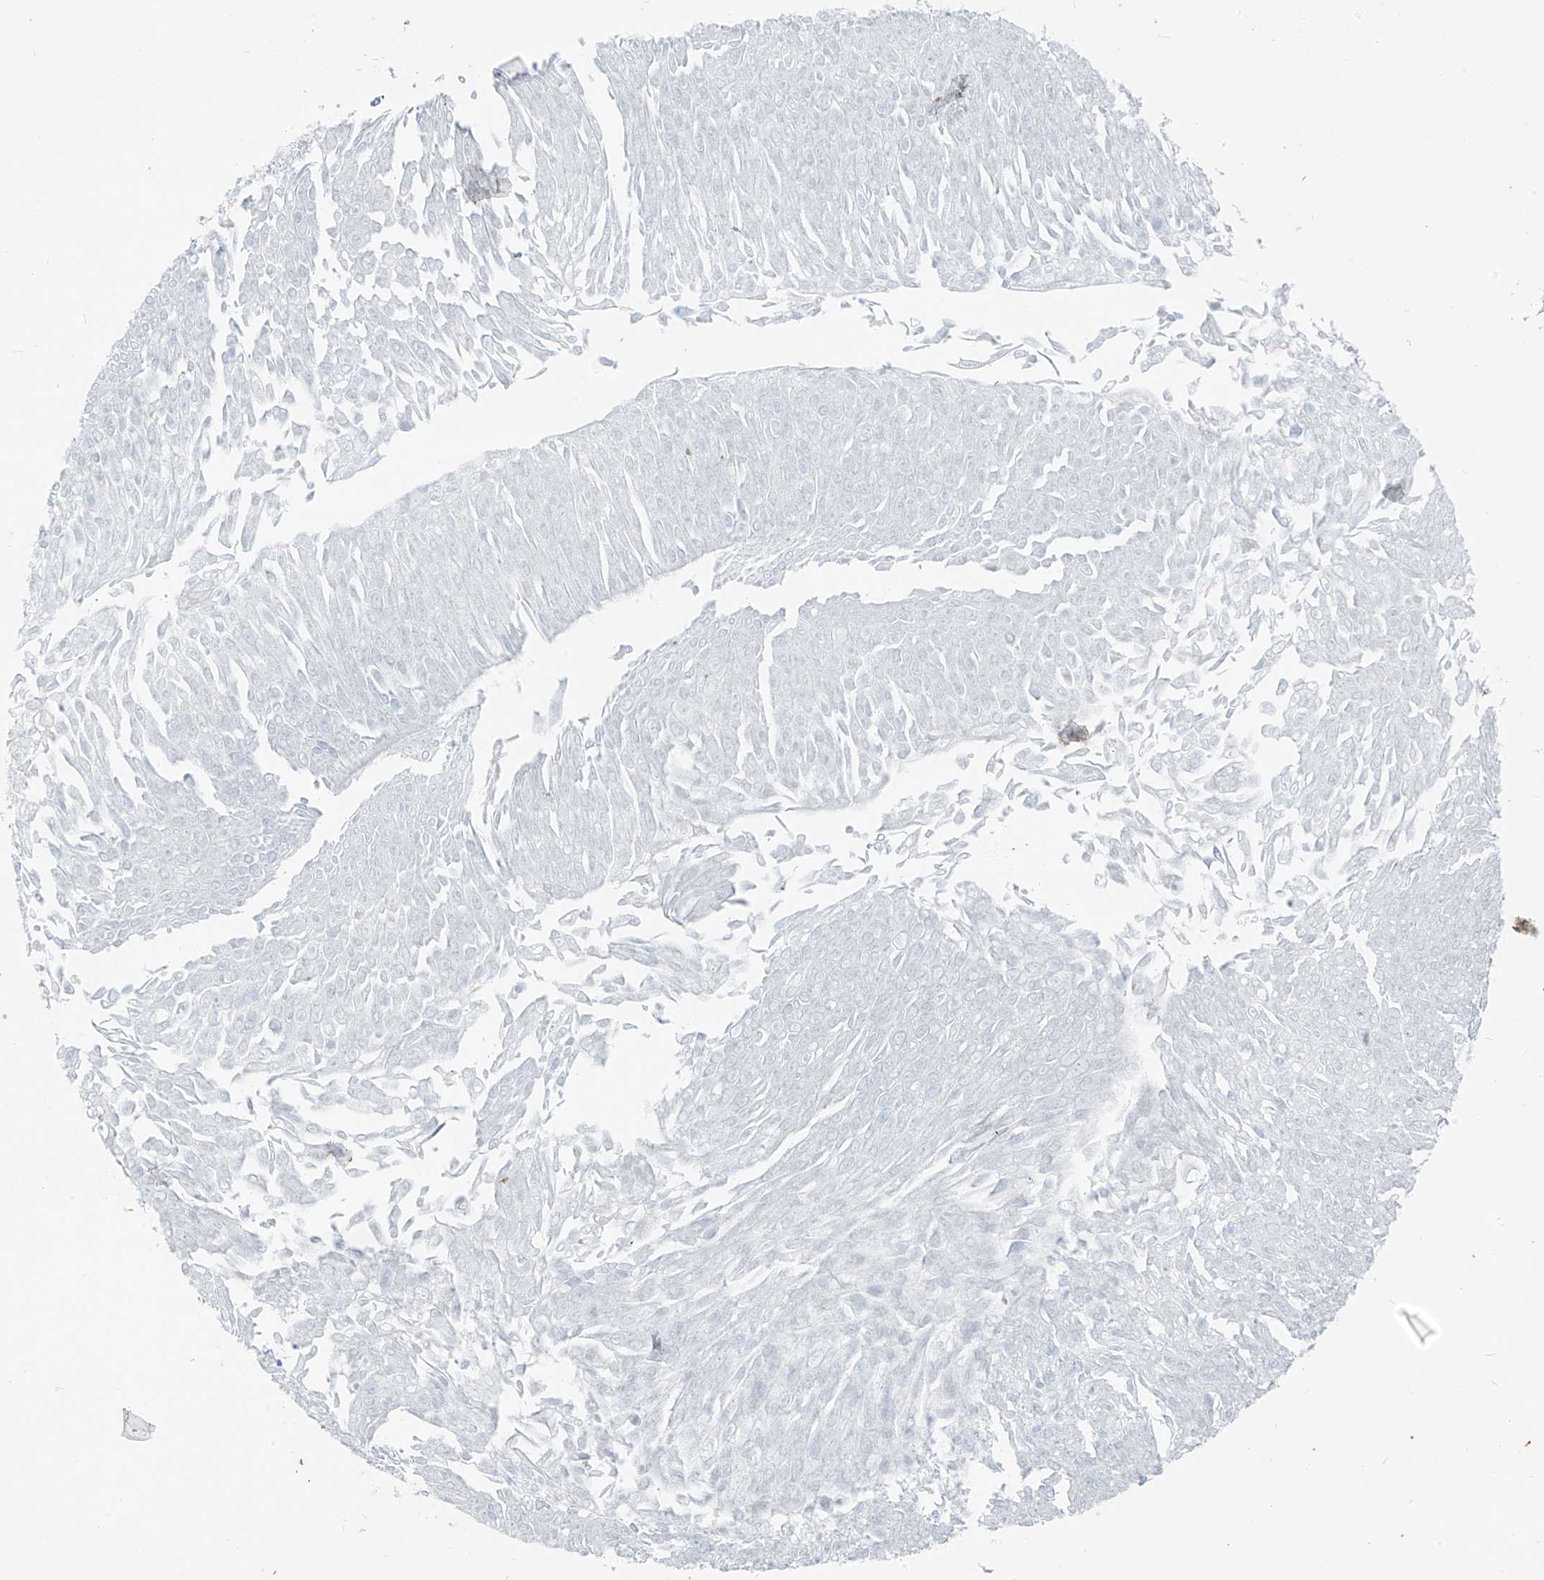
{"staining": {"intensity": "negative", "quantity": "none", "location": "none"}, "tissue": "urothelial cancer", "cell_type": "Tumor cells", "image_type": "cancer", "snomed": [{"axis": "morphology", "description": "Urothelial carcinoma, Low grade"}, {"axis": "topography", "description": "Urinary bladder"}], "caption": "Urothelial cancer was stained to show a protein in brown. There is no significant positivity in tumor cells.", "gene": "TNS2", "patient": {"sex": "male", "age": 67}}